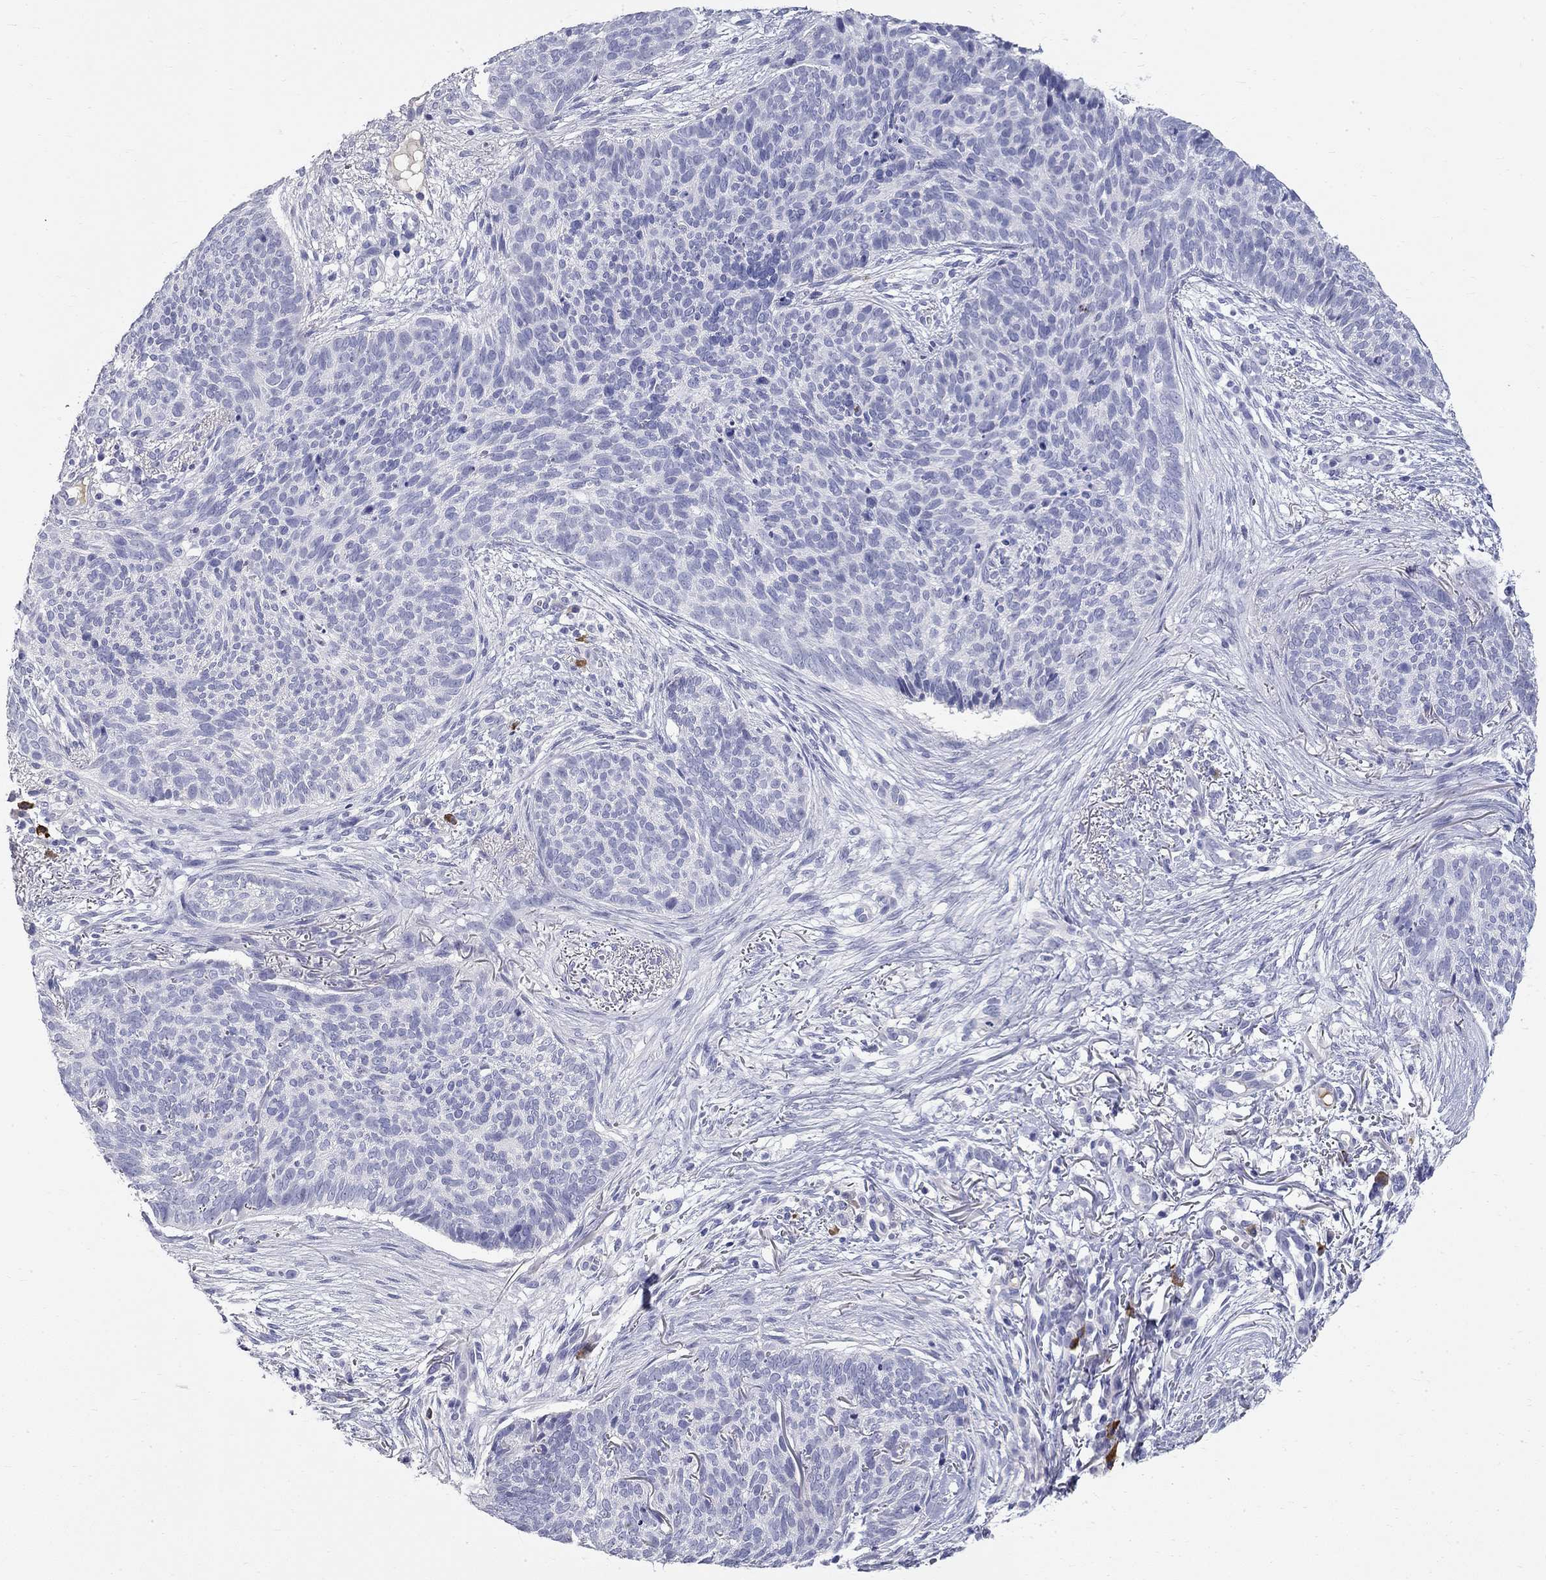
{"staining": {"intensity": "negative", "quantity": "none", "location": "none"}, "tissue": "skin cancer", "cell_type": "Tumor cells", "image_type": "cancer", "snomed": [{"axis": "morphology", "description": "Basal cell carcinoma"}, {"axis": "topography", "description": "Skin"}], "caption": "Micrograph shows no protein positivity in tumor cells of basal cell carcinoma (skin) tissue.", "gene": "PHOX2B", "patient": {"sex": "male", "age": 64}}